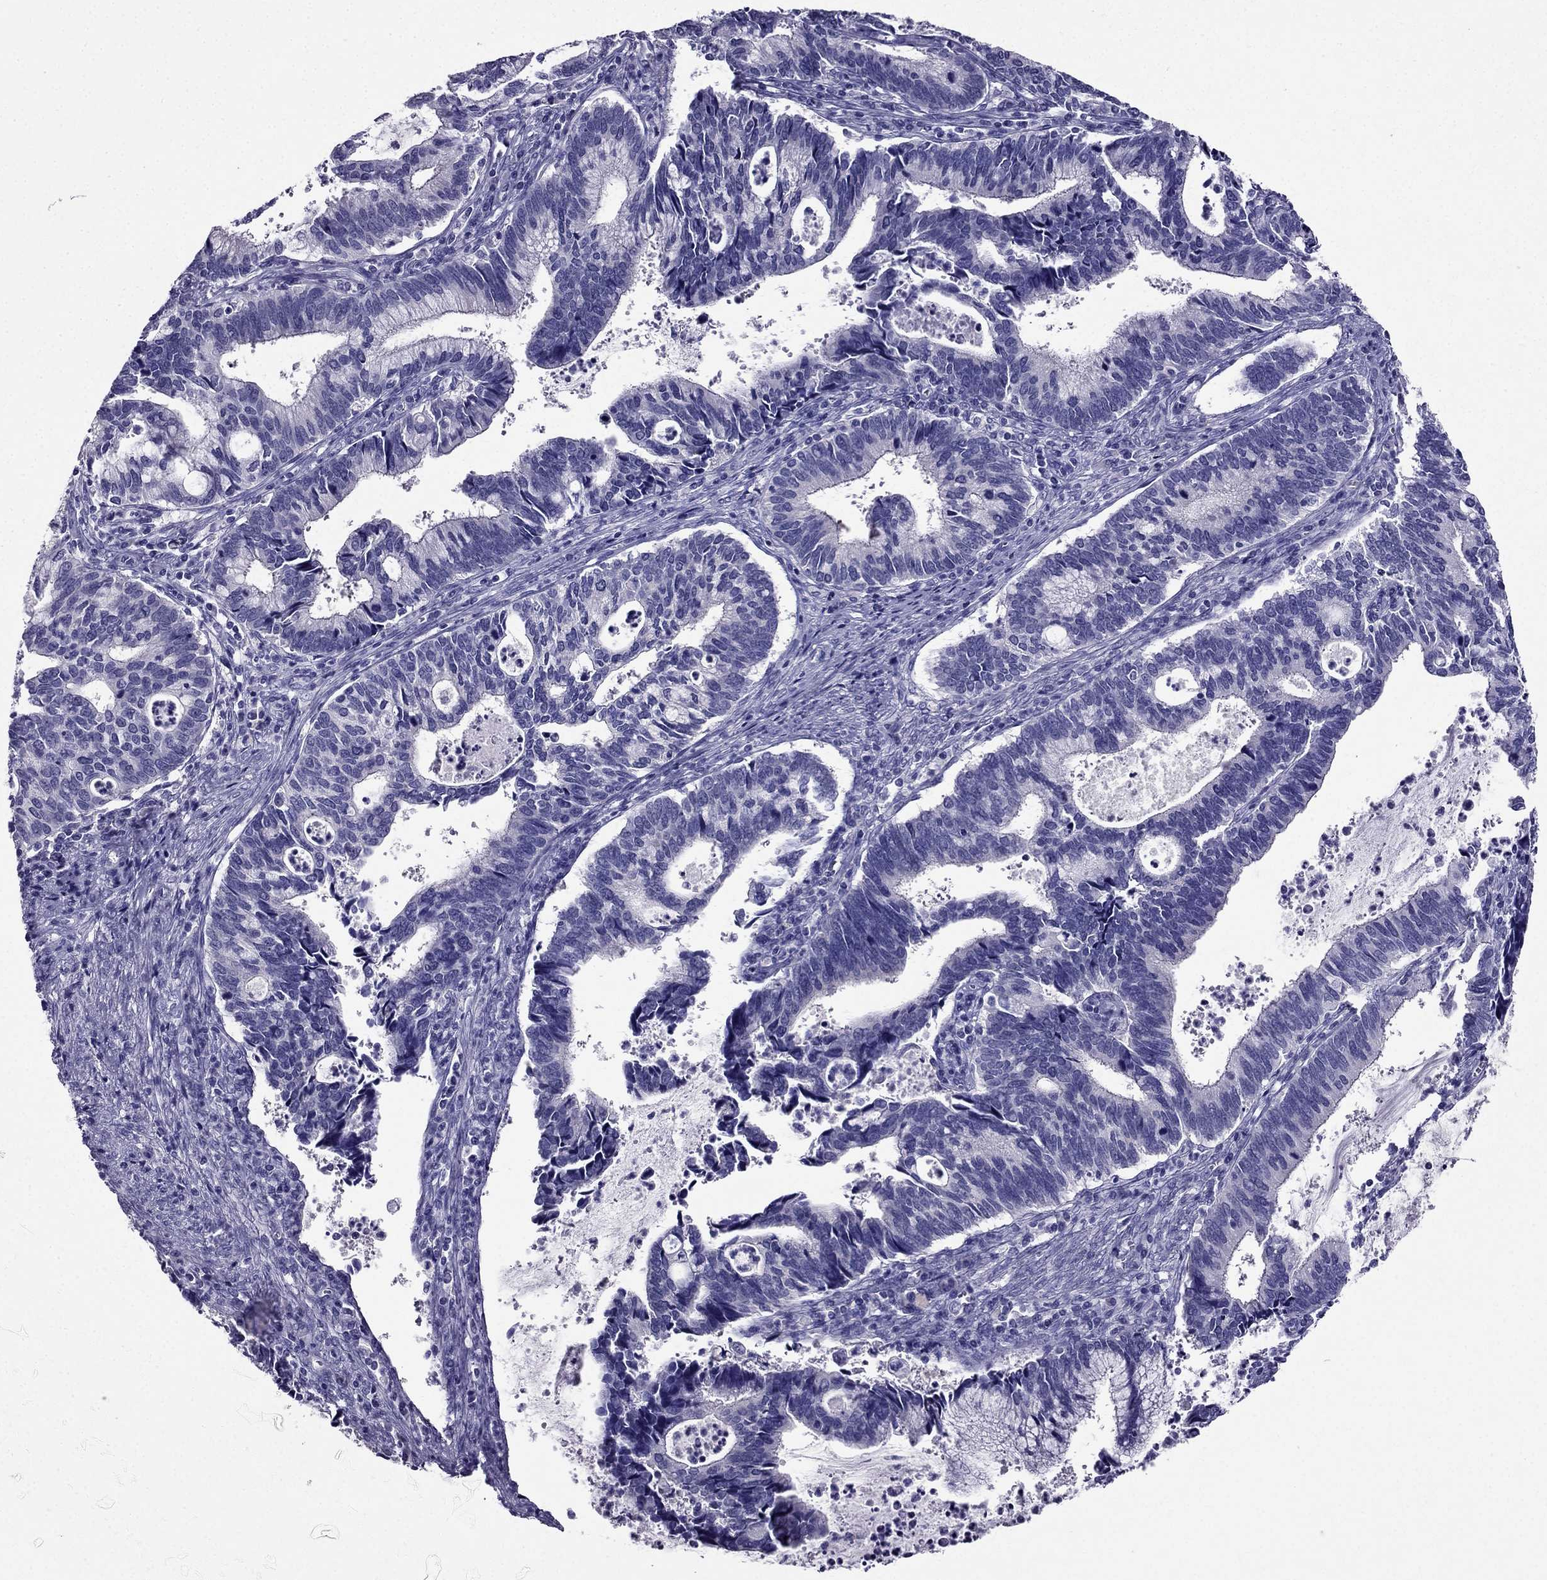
{"staining": {"intensity": "negative", "quantity": "none", "location": "none"}, "tissue": "cervical cancer", "cell_type": "Tumor cells", "image_type": "cancer", "snomed": [{"axis": "morphology", "description": "Adenocarcinoma, NOS"}, {"axis": "topography", "description": "Cervix"}], "caption": "This is a histopathology image of immunohistochemistry staining of cervical adenocarcinoma, which shows no positivity in tumor cells. The staining was performed using DAB (3,3'-diaminobenzidine) to visualize the protein expression in brown, while the nuclei were stained in blue with hematoxylin (Magnification: 20x).", "gene": "ZNF541", "patient": {"sex": "female", "age": 42}}